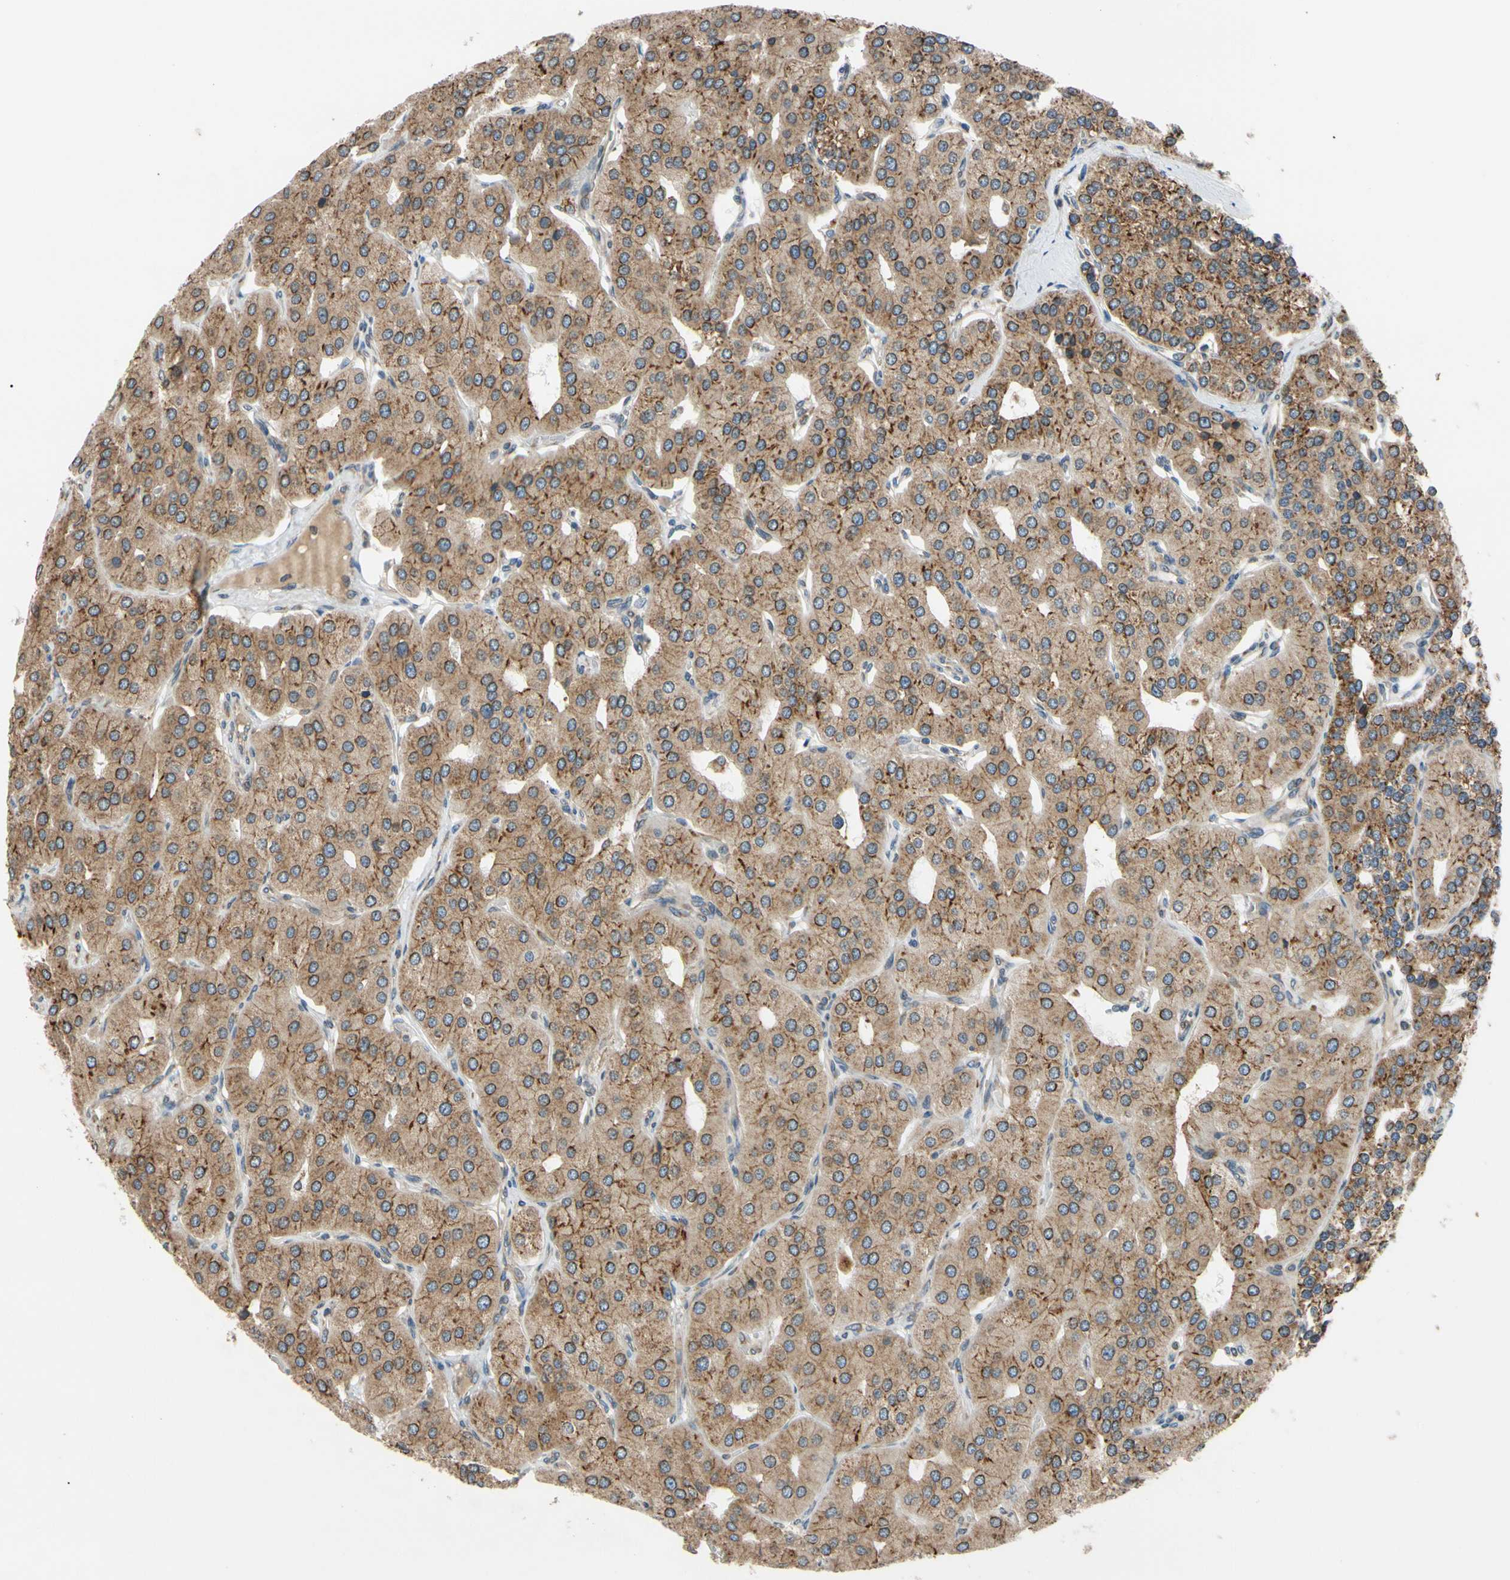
{"staining": {"intensity": "moderate", "quantity": ">75%", "location": "cytoplasmic/membranous"}, "tissue": "parathyroid gland", "cell_type": "Glandular cells", "image_type": "normal", "snomed": [{"axis": "morphology", "description": "Normal tissue, NOS"}, {"axis": "morphology", "description": "Adenoma, NOS"}, {"axis": "topography", "description": "Parathyroid gland"}], "caption": "Moderate cytoplasmic/membranous staining is present in about >75% of glandular cells in benign parathyroid gland.", "gene": "RPN2", "patient": {"sex": "female", "age": 86}}